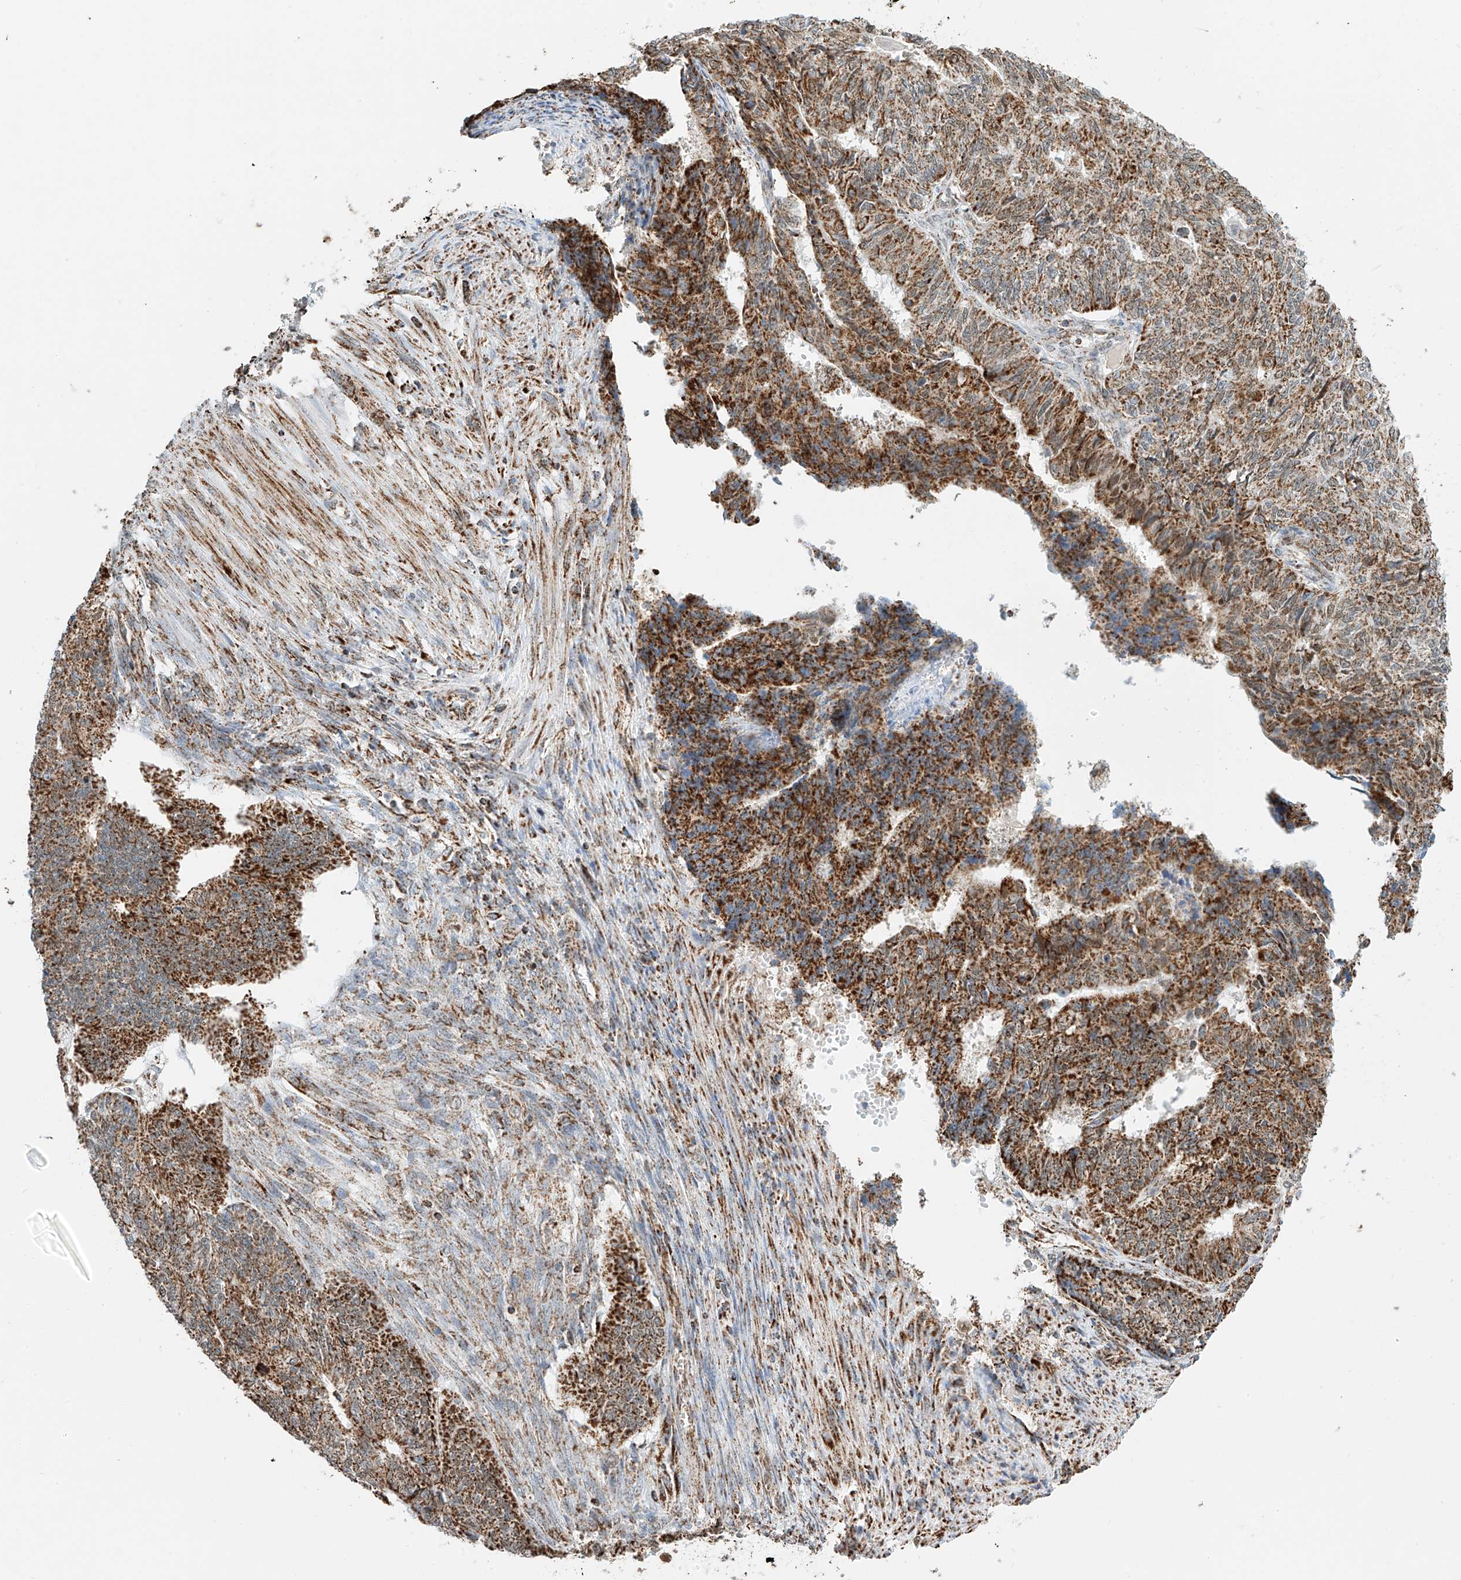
{"staining": {"intensity": "strong", "quantity": ">75%", "location": "cytoplasmic/membranous"}, "tissue": "endometrial cancer", "cell_type": "Tumor cells", "image_type": "cancer", "snomed": [{"axis": "morphology", "description": "Adenocarcinoma, NOS"}, {"axis": "topography", "description": "Endometrium"}], "caption": "The immunohistochemical stain shows strong cytoplasmic/membranous expression in tumor cells of endometrial adenocarcinoma tissue.", "gene": "PPA2", "patient": {"sex": "female", "age": 32}}